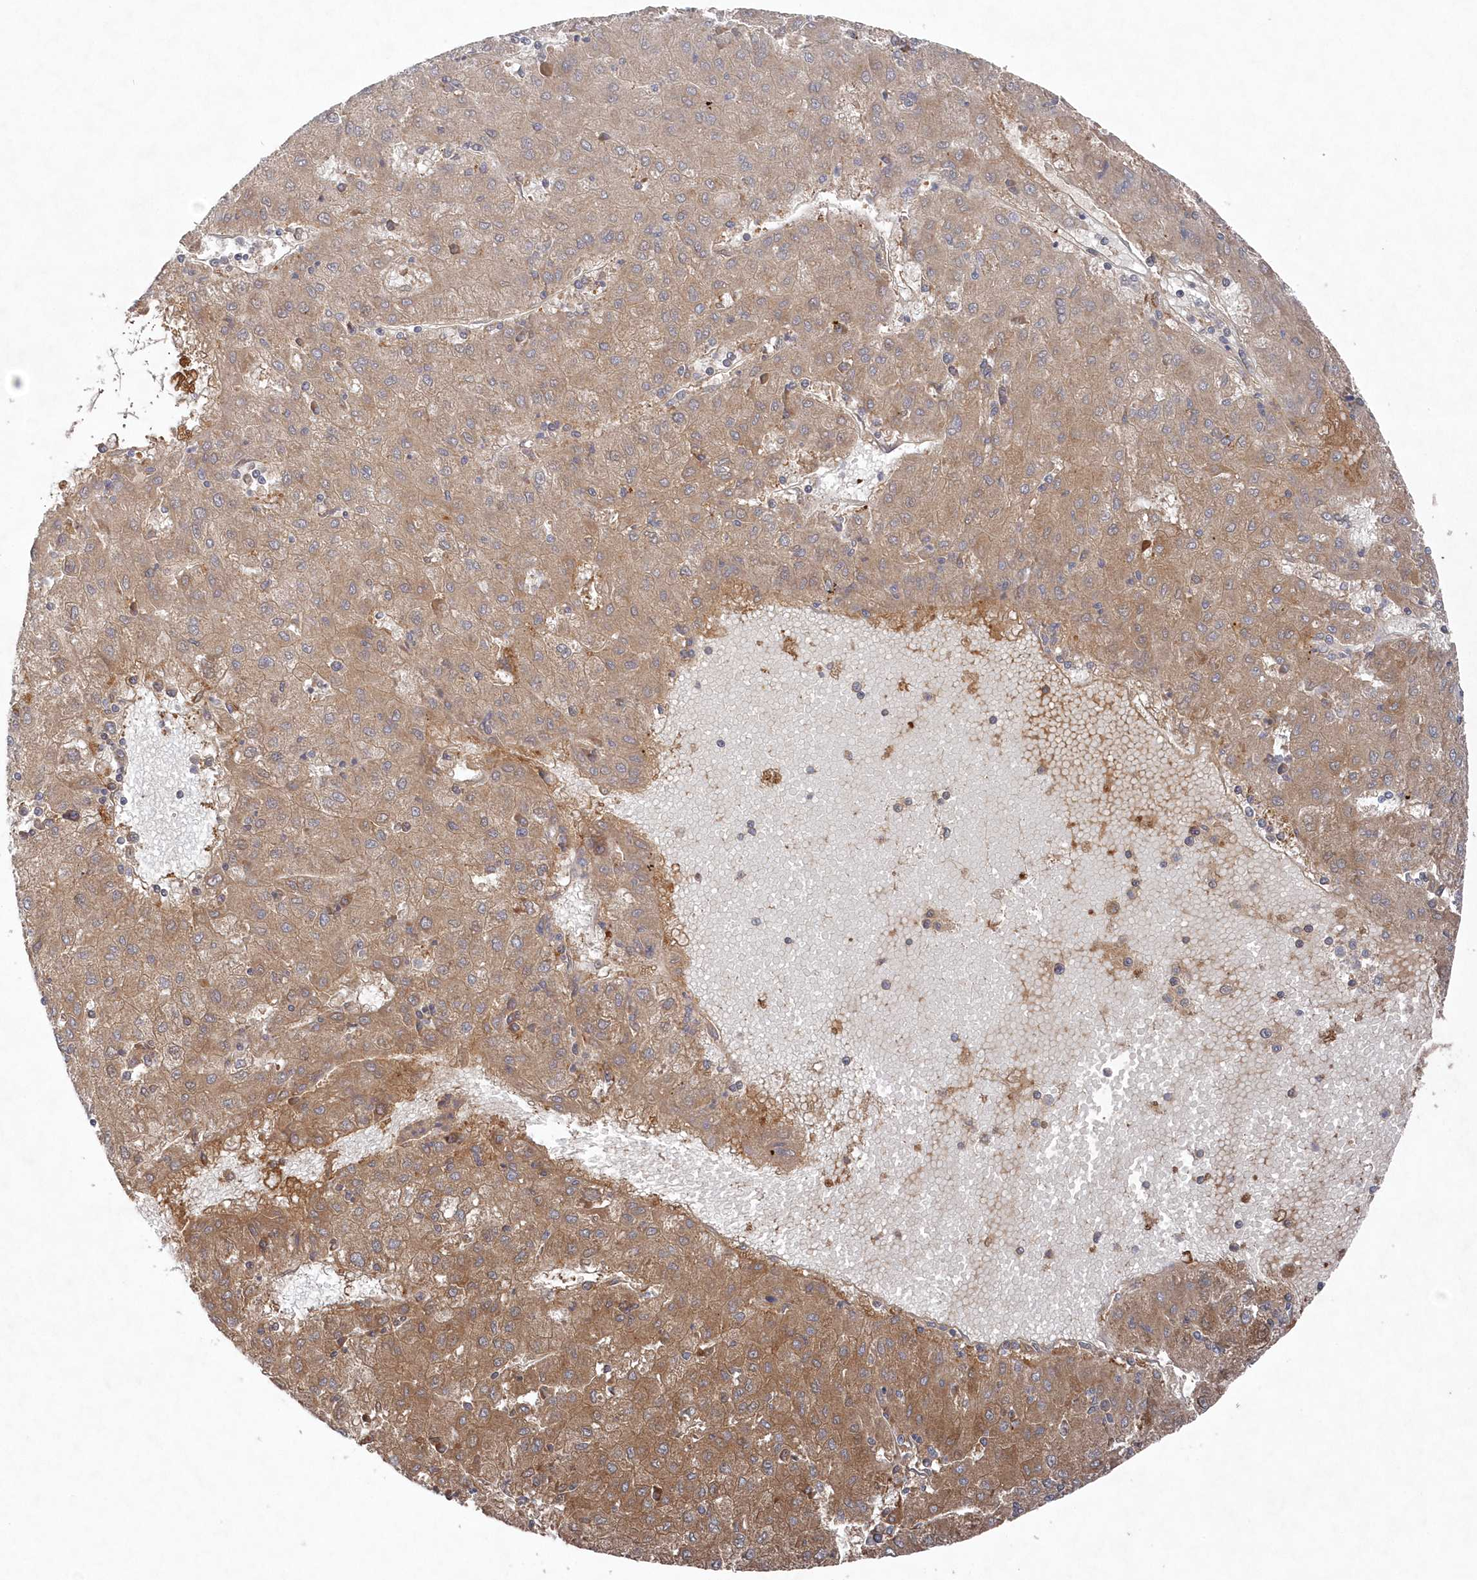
{"staining": {"intensity": "weak", "quantity": "25%-75%", "location": "cytoplasmic/membranous"}, "tissue": "liver cancer", "cell_type": "Tumor cells", "image_type": "cancer", "snomed": [{"axis": "morphology", "description": "Carcinoma, Hepatocellular, NOS"}, {"axis": "topography", "description": "Liver"}], "caption": "Protein staining of hepatocellular carcinoma (liver) tissue exhibits weak cytoplasmic/membranous staining in about 25%-75% of tumor cells.", "gene": "ASNSD1", "patient": {"sex": "male", "age": 72}}